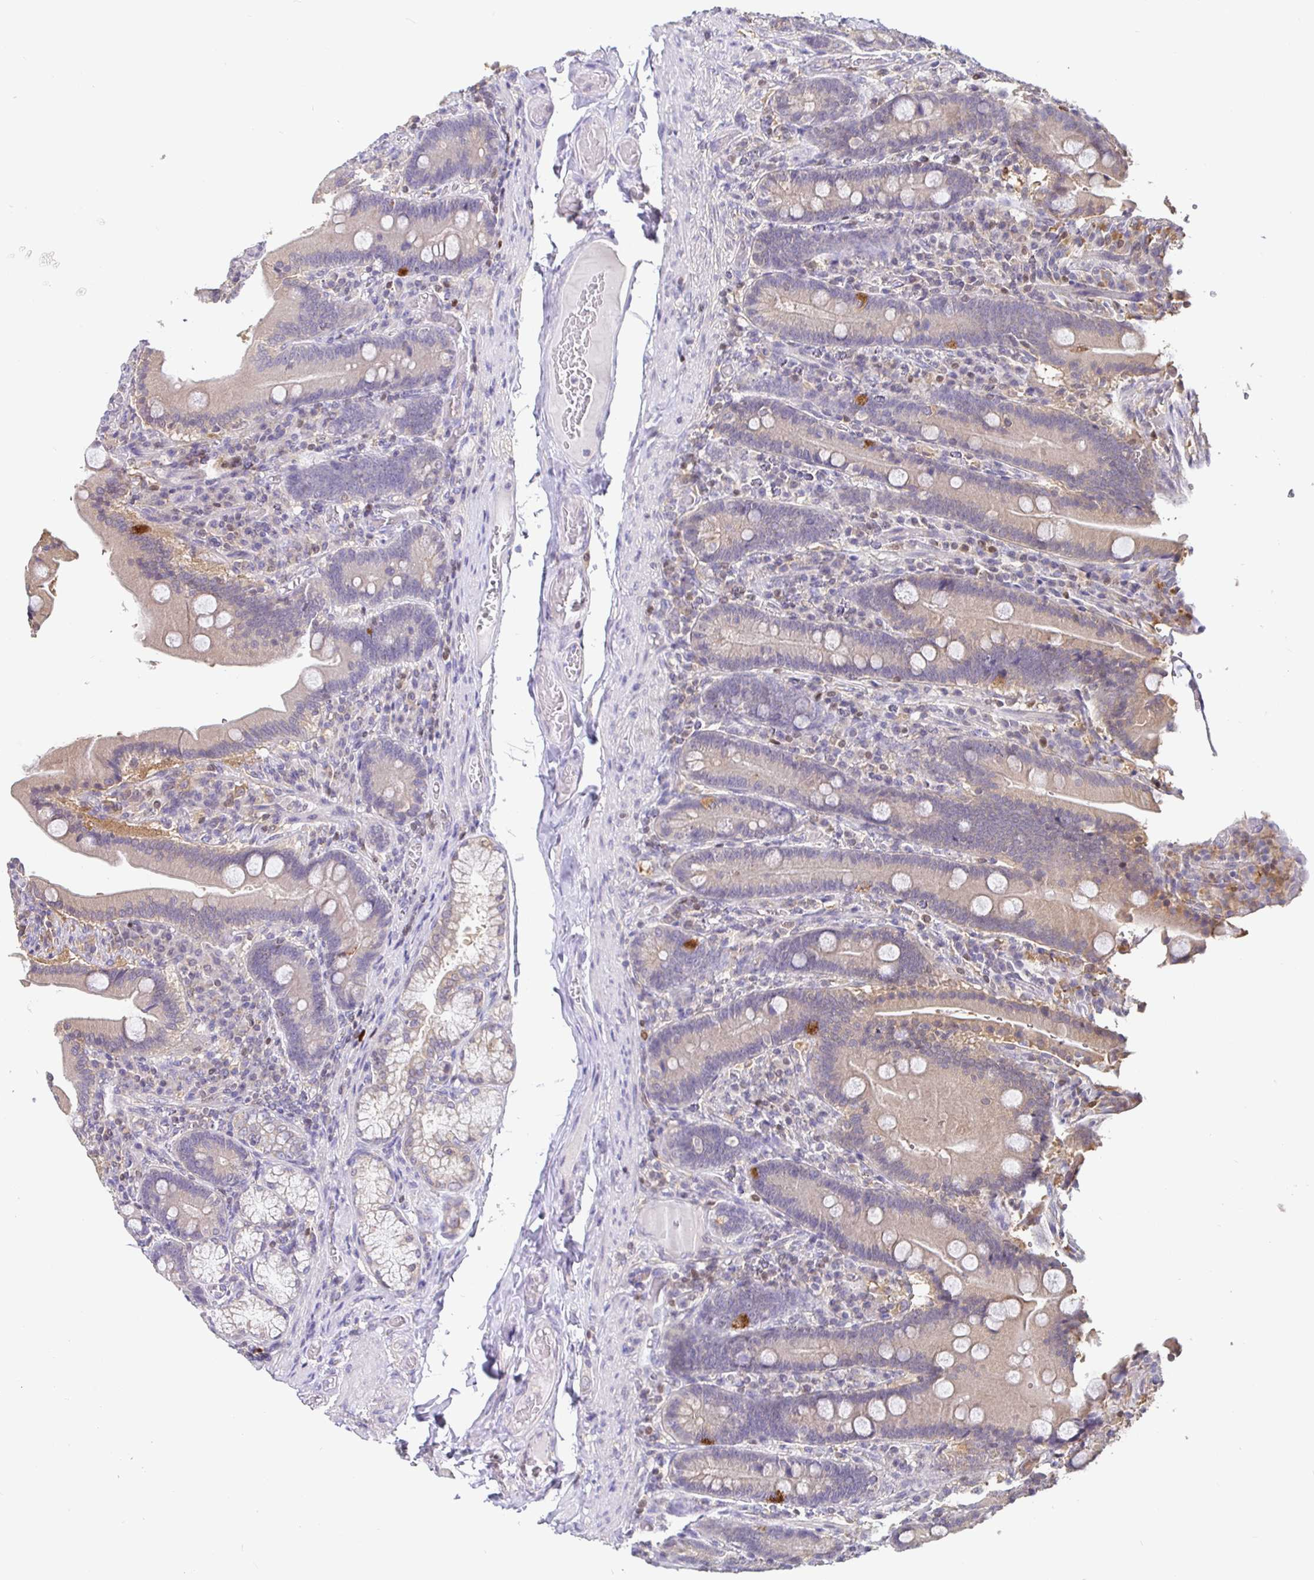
{"staining": {"intensity": "weak", "quantity": ">75%", "location": "cytoplasmic/membranous"}, "tissue": "duodenum", "cell_type": "Glandular cells", "image_type": "normal", "snomed": [{"axis": "morphology", "description": "Normal tissue, NOS"}, {"axis": "topography", "description": "Duodenum"}], "caption": "This photomicrograph shows immunohistochemistry staining of normal duodenum, with low weak cytoplasmic/membranous positivity in approximately >75% of glandular cells.", "gene": "SATB1", "patient": {"sex": "female", "age": 62}}